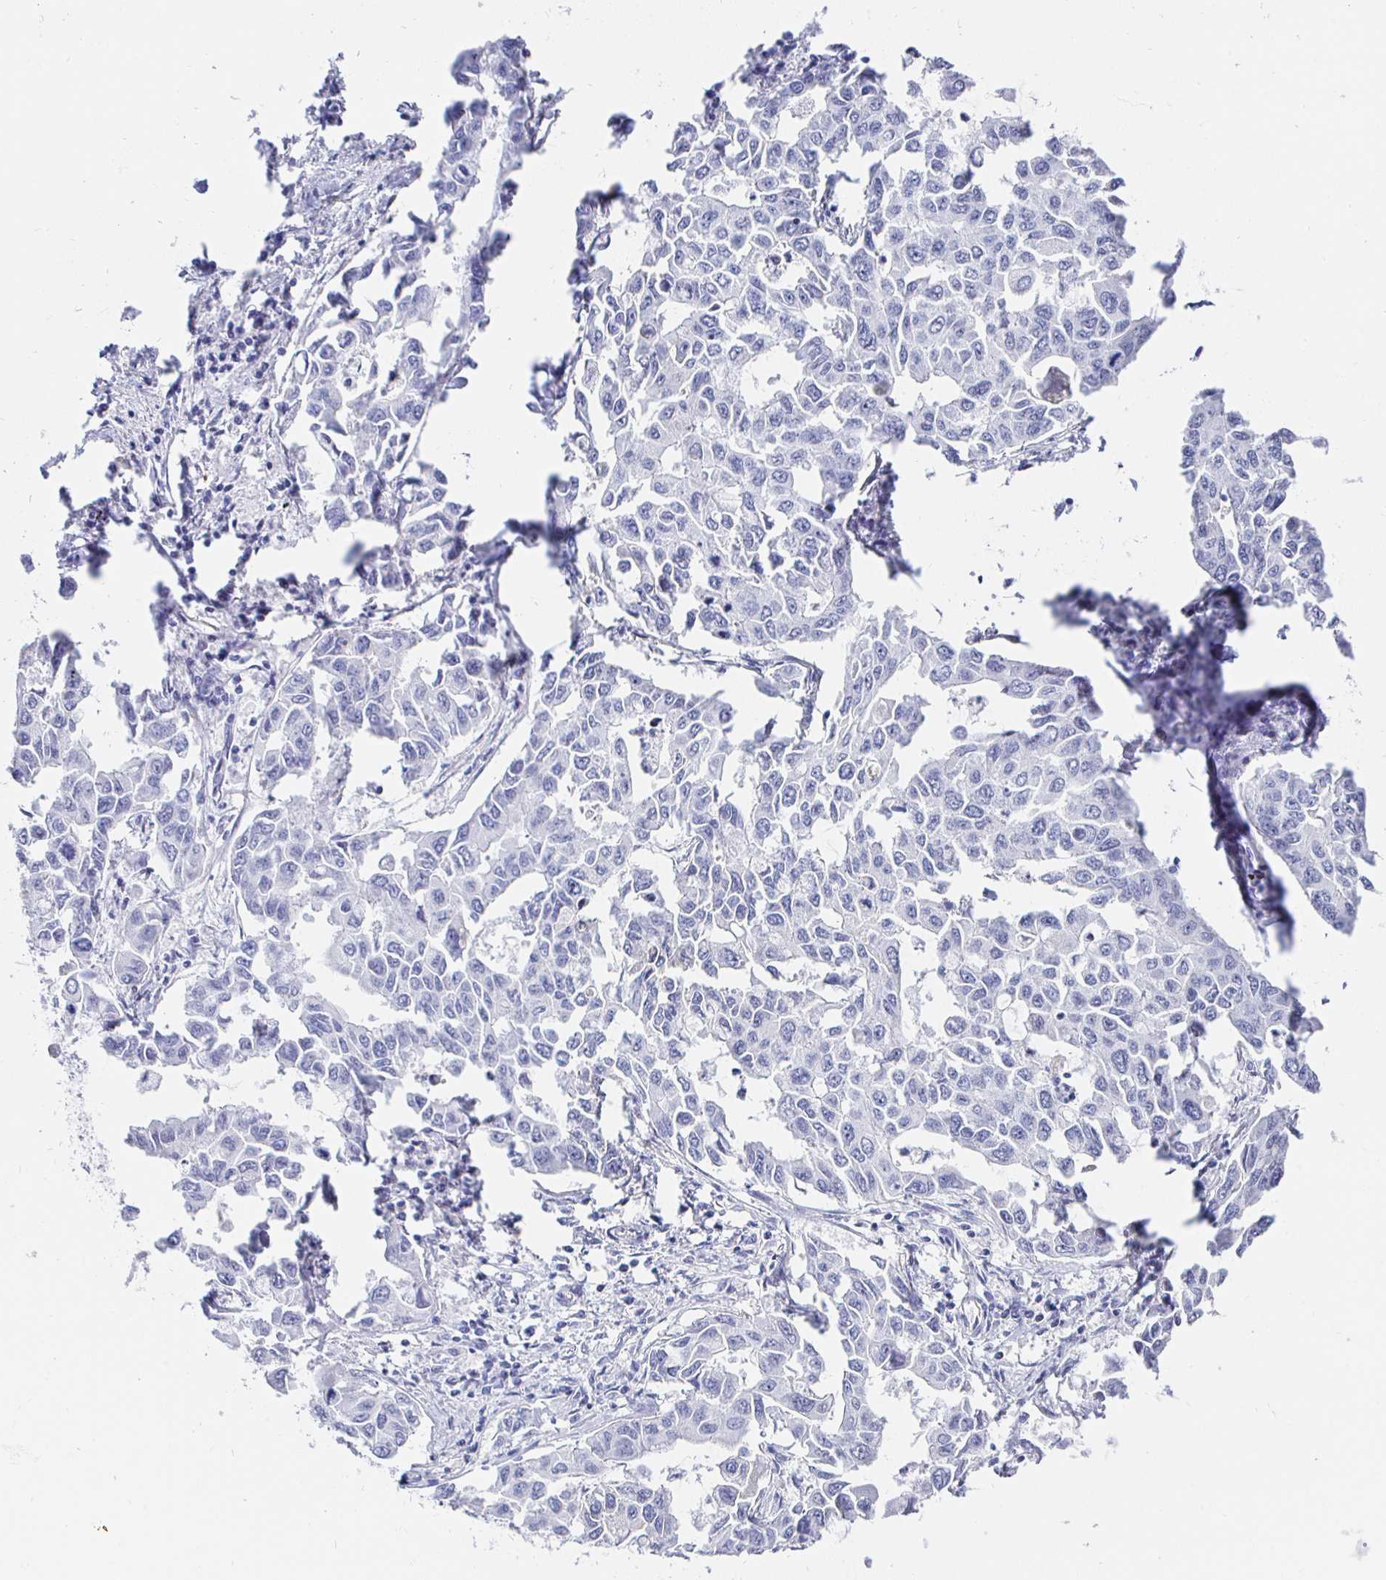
{"staining": {"intensity": "negative", "quantity": "none", "location": "none"}, "tissue": "lung cancer", "cell_type": "Tumor cells", "image_type": "cancer", "snomed": [{"axis": "morphology", "description": "Adenocarcinoma, NOS"}, {"axis": "topography", "description": "Lung"}], "caption": "This is an immunohistochemistry image of lung cancer. There is no expression in tumor cells.", "gene": "CR2", "patient": {"sex": "male", "age": 64}}